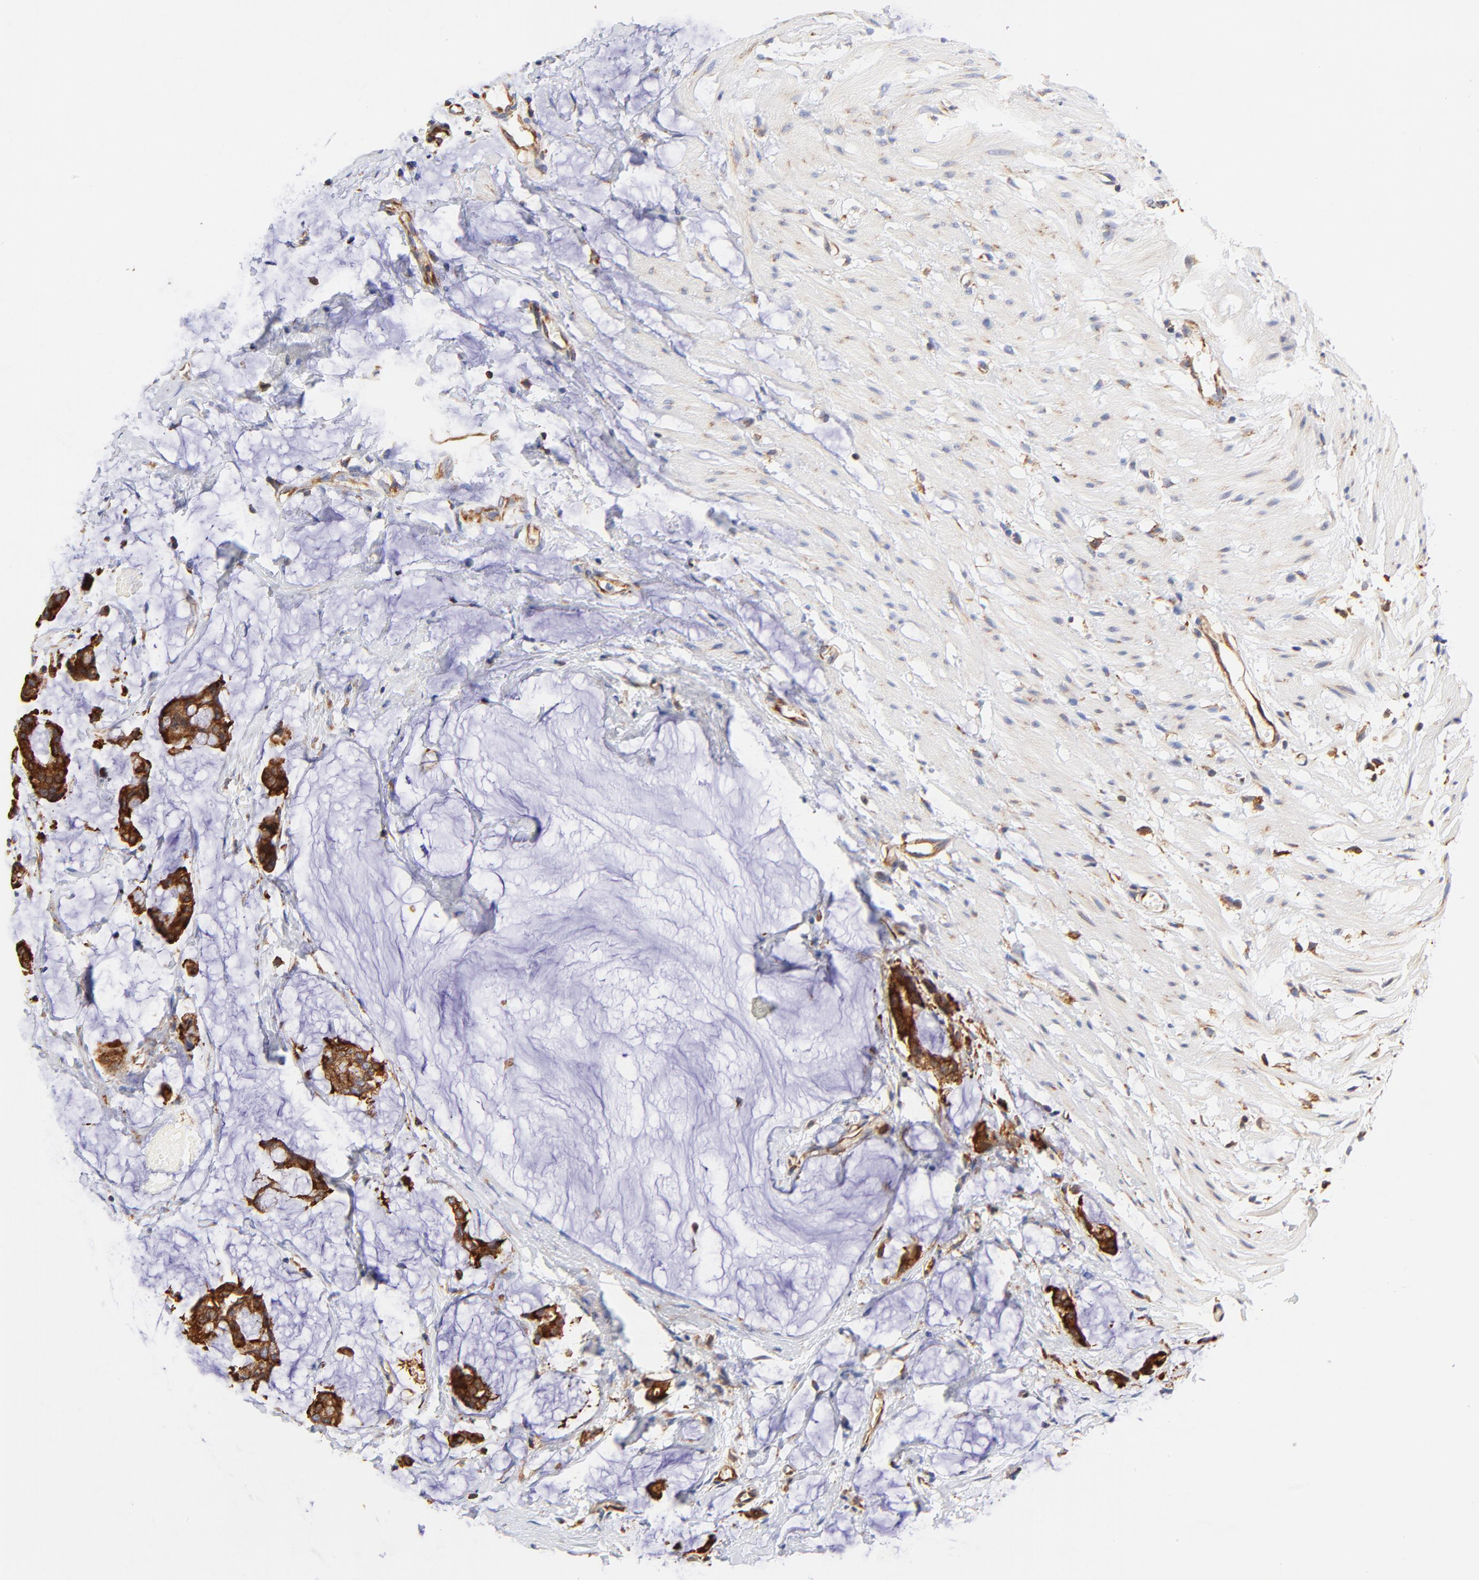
{"staining": {"intensity": "strong", "quantity": ">75%", "location": "cytoplasmic/membranous"}, "tissue": "colorectal cancer", "cell_type": "Tumor cells", "image_type": "cancer", "snomed": [{"axis": "morphology", "description": "Adenocarcinoma, NOS"}, {"axis": "topography", "description": "Colon"}], "caption": "Strong cytoplasmic/membranous positivity for a protein is appreciated in about >75% of tumor cells of colorectal cancer (adenocarcinoma) using immunohistochemistry.", "gene": "RPL27", "patient": {"sex": "male", "age": 14}}